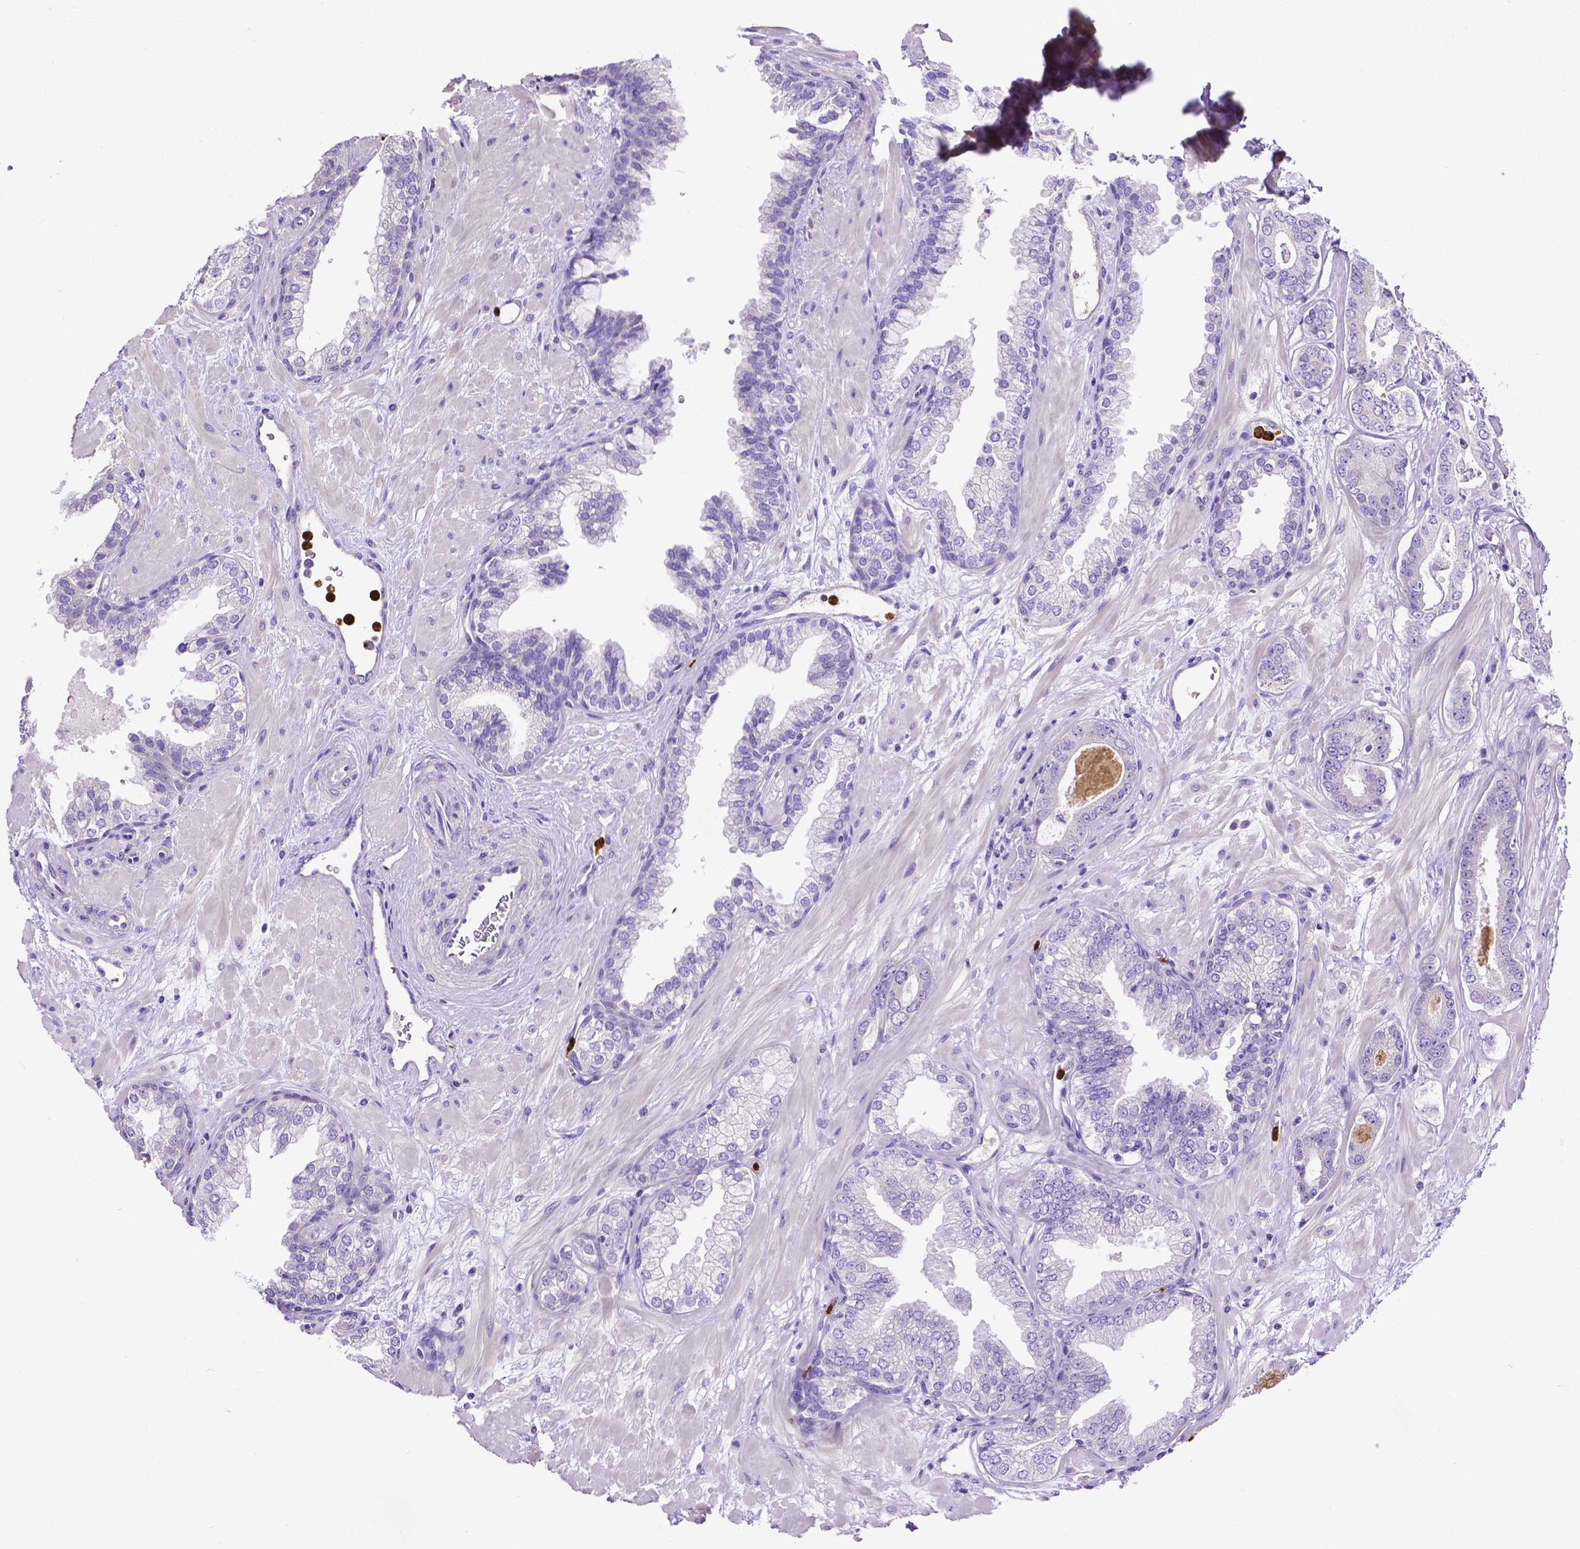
{"staining": {"intensity": "negative", "quantity": "none", "location": "none"}, "tissue": "prostate cancer", "cell_type": "Tumor cells", "image_type": "cancer", "snomed": [{"axis": "morphology", "description": "Adenocarcinoma, Low grade"}, {"axis": "topography", "description": "Prostate"}], "caption": "This is a histopathology image of immunohistochemistry staining of prostate cancer (low-grade adenocarcinoma), which shows no positivity in tumor cells.", "gene": "MMP9", "patient": {"sex": "male", "age": 61}}